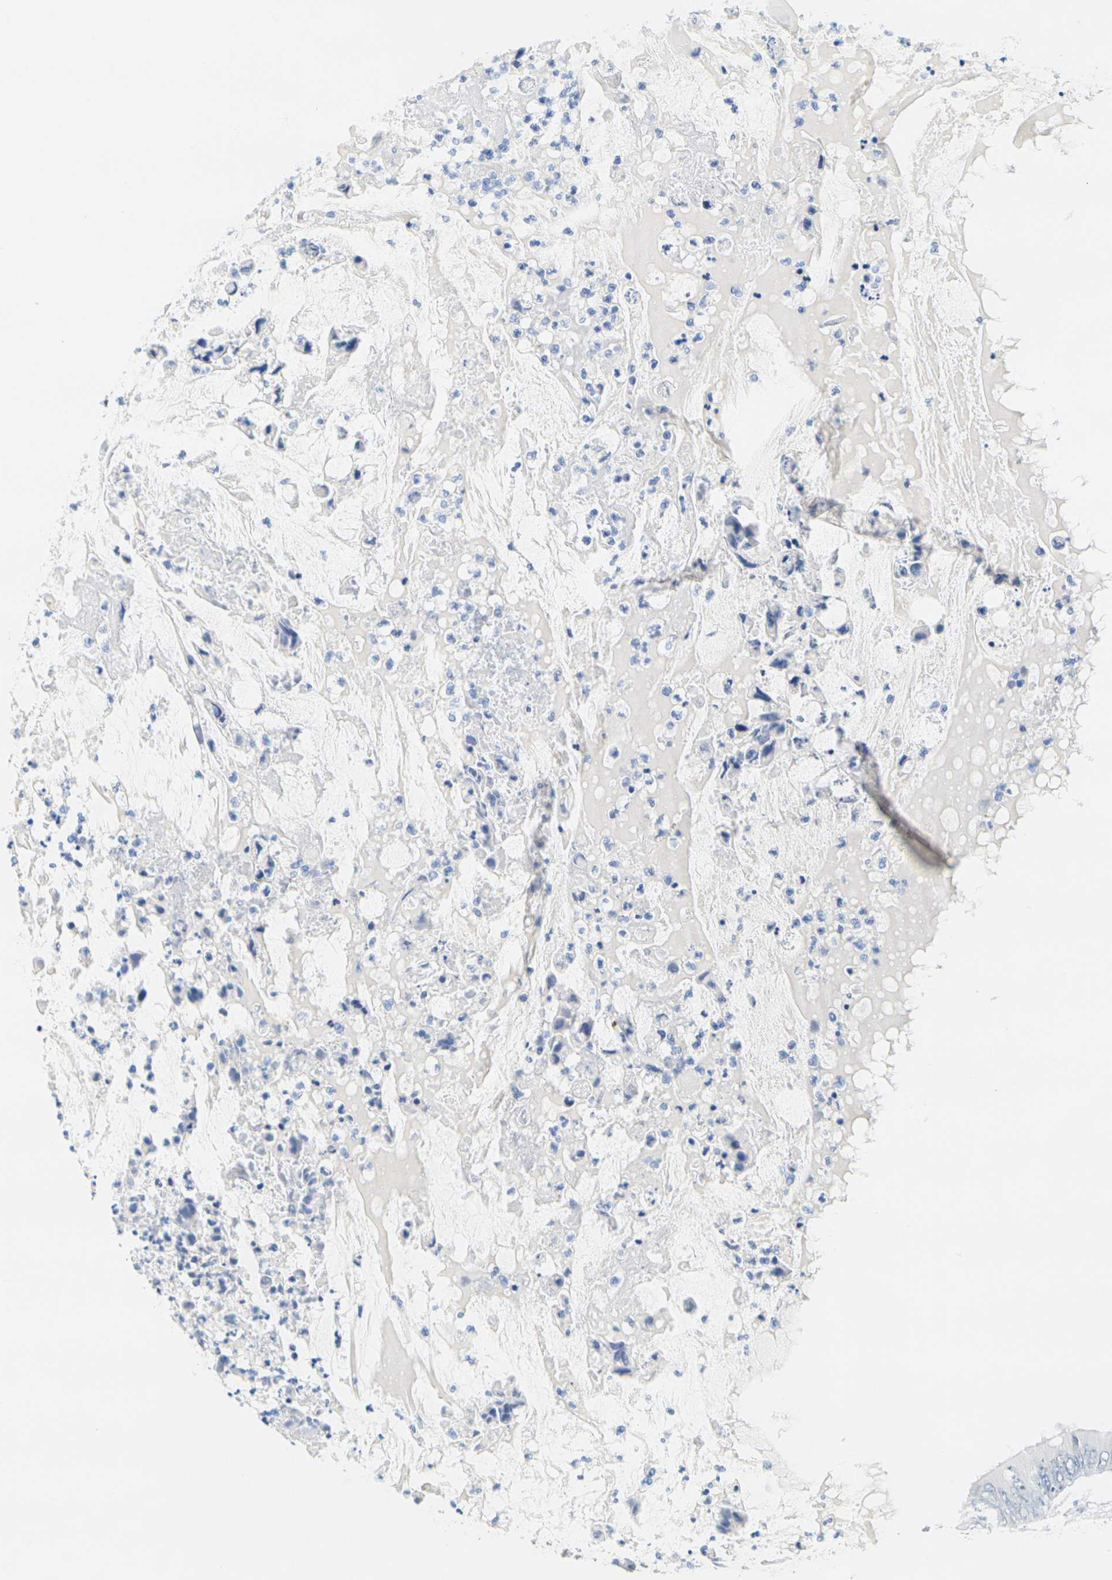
{"staining": {"intensity": "negative", "quantity": "none", "location": "none"}, "tissue": "colorectal cancer", "cell_type": "Tumor cells", "image_type": "cancer", "snomed": [{"axis": "morphology", "description": "Normal tissue, NOS"}, {"axis": "morphology", "description": "Adenocarcinoma, NOS"}, {"axis": "topography", "description": "Rectum"}, {"axis": "topography", "description": "Peripheral nerve tissue"}], "caption": "DAB immunohistochemical staining of colorectal adenocarcinoma exhibits no significant positivity in tumor cells.", "gene": "CTAG1A", "patient": {"sex": "female", "age": 77}}